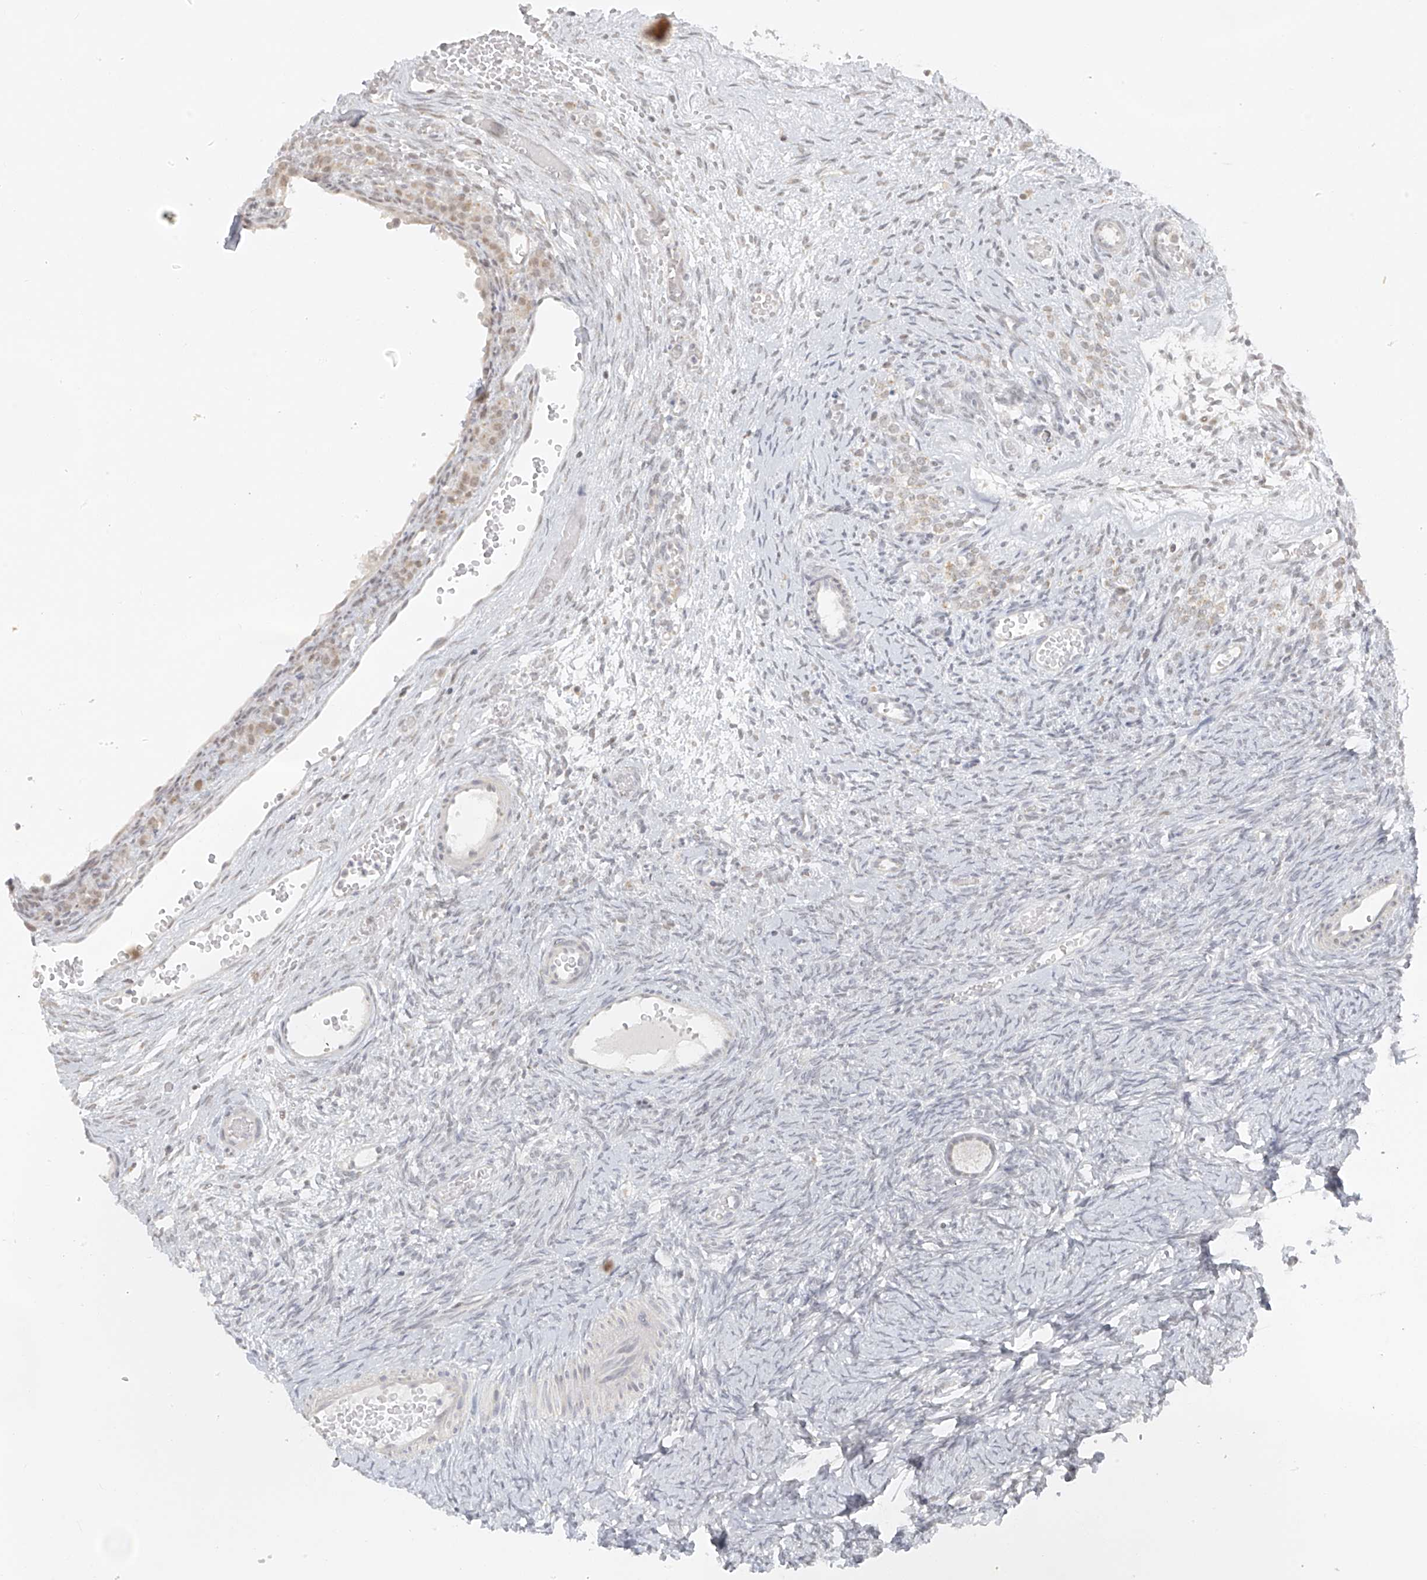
{"staining": {"intensity": "negative", "quantity": "none", "location": "none"}, "tissue": "ovary", "cell_type": "Follicle cells", "image_type": "normal", "snomed": [{"axis": "morphology", "description": "Adenocarcinoma, NOS"}, {"axis": "topography", "description": "Endometrium"}], "caption": "Immunohistochemical staining of normal human ovary displays no significant positivity in follicle cells.", "gene": "DYRK1B", "patient": {"sex": "female", "age": 32}}